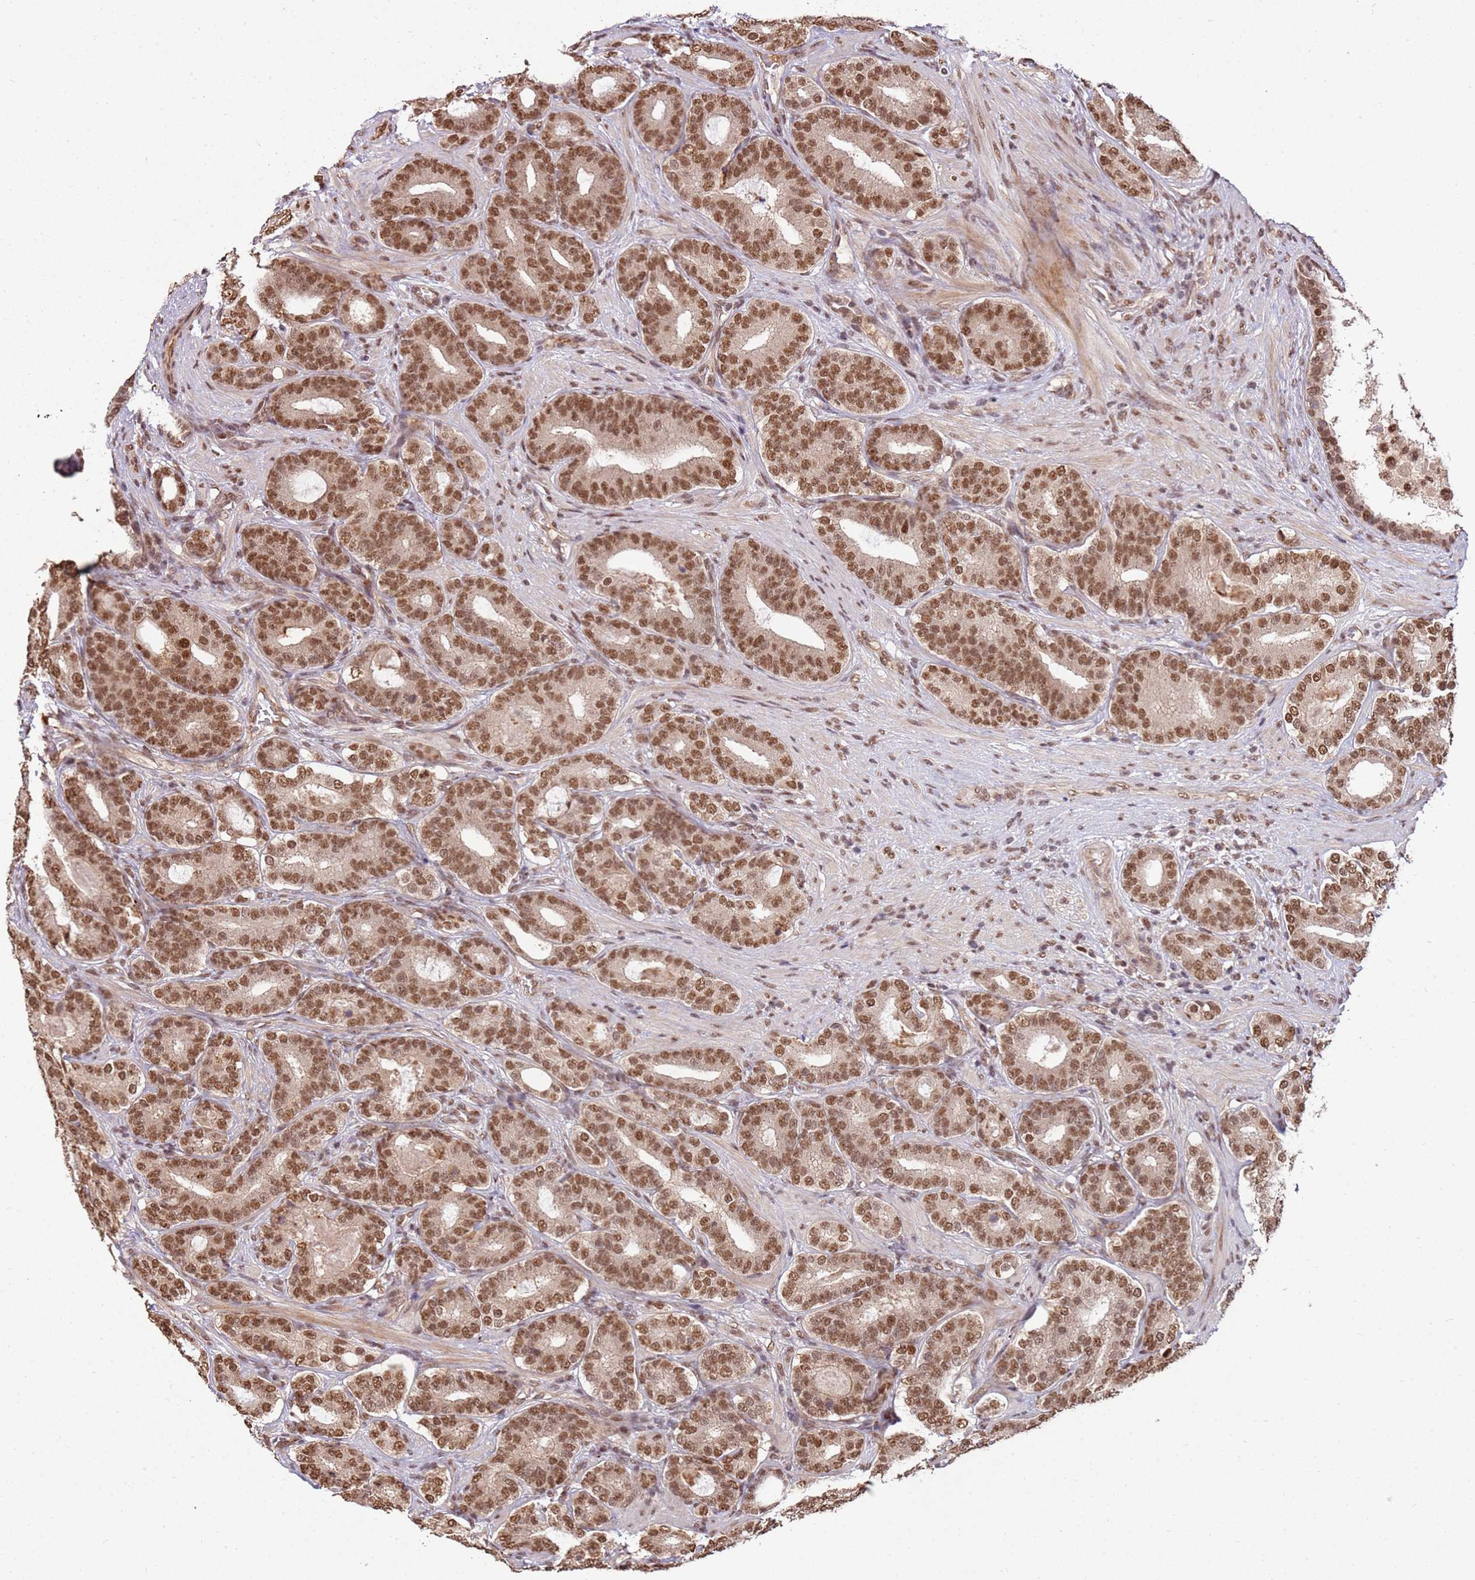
{"staining": {"intensity": "moderate", "quantity": ">75%", "location": "nuclear"}, "tissue": "prostate cancer", "cell_type": "Tumor cells", "image_type": "cancer", "snomed": [{"axis": "morphology", "description": "Adenocarcinoma, High grade"}, {"axis": "topography", "description": "Prostate"}], "caption": "Tumor cells show medium levels of moderate nuclear expression in about >75% of cells in human prostate high-grade adenocarcinoma. (Stains: DAB in brown, nuclei in blue, Microscopy: brightfield microscopy at high magnification).", "gene": "ZBTB12", "patient": {"sex": "male", "age": 60}}